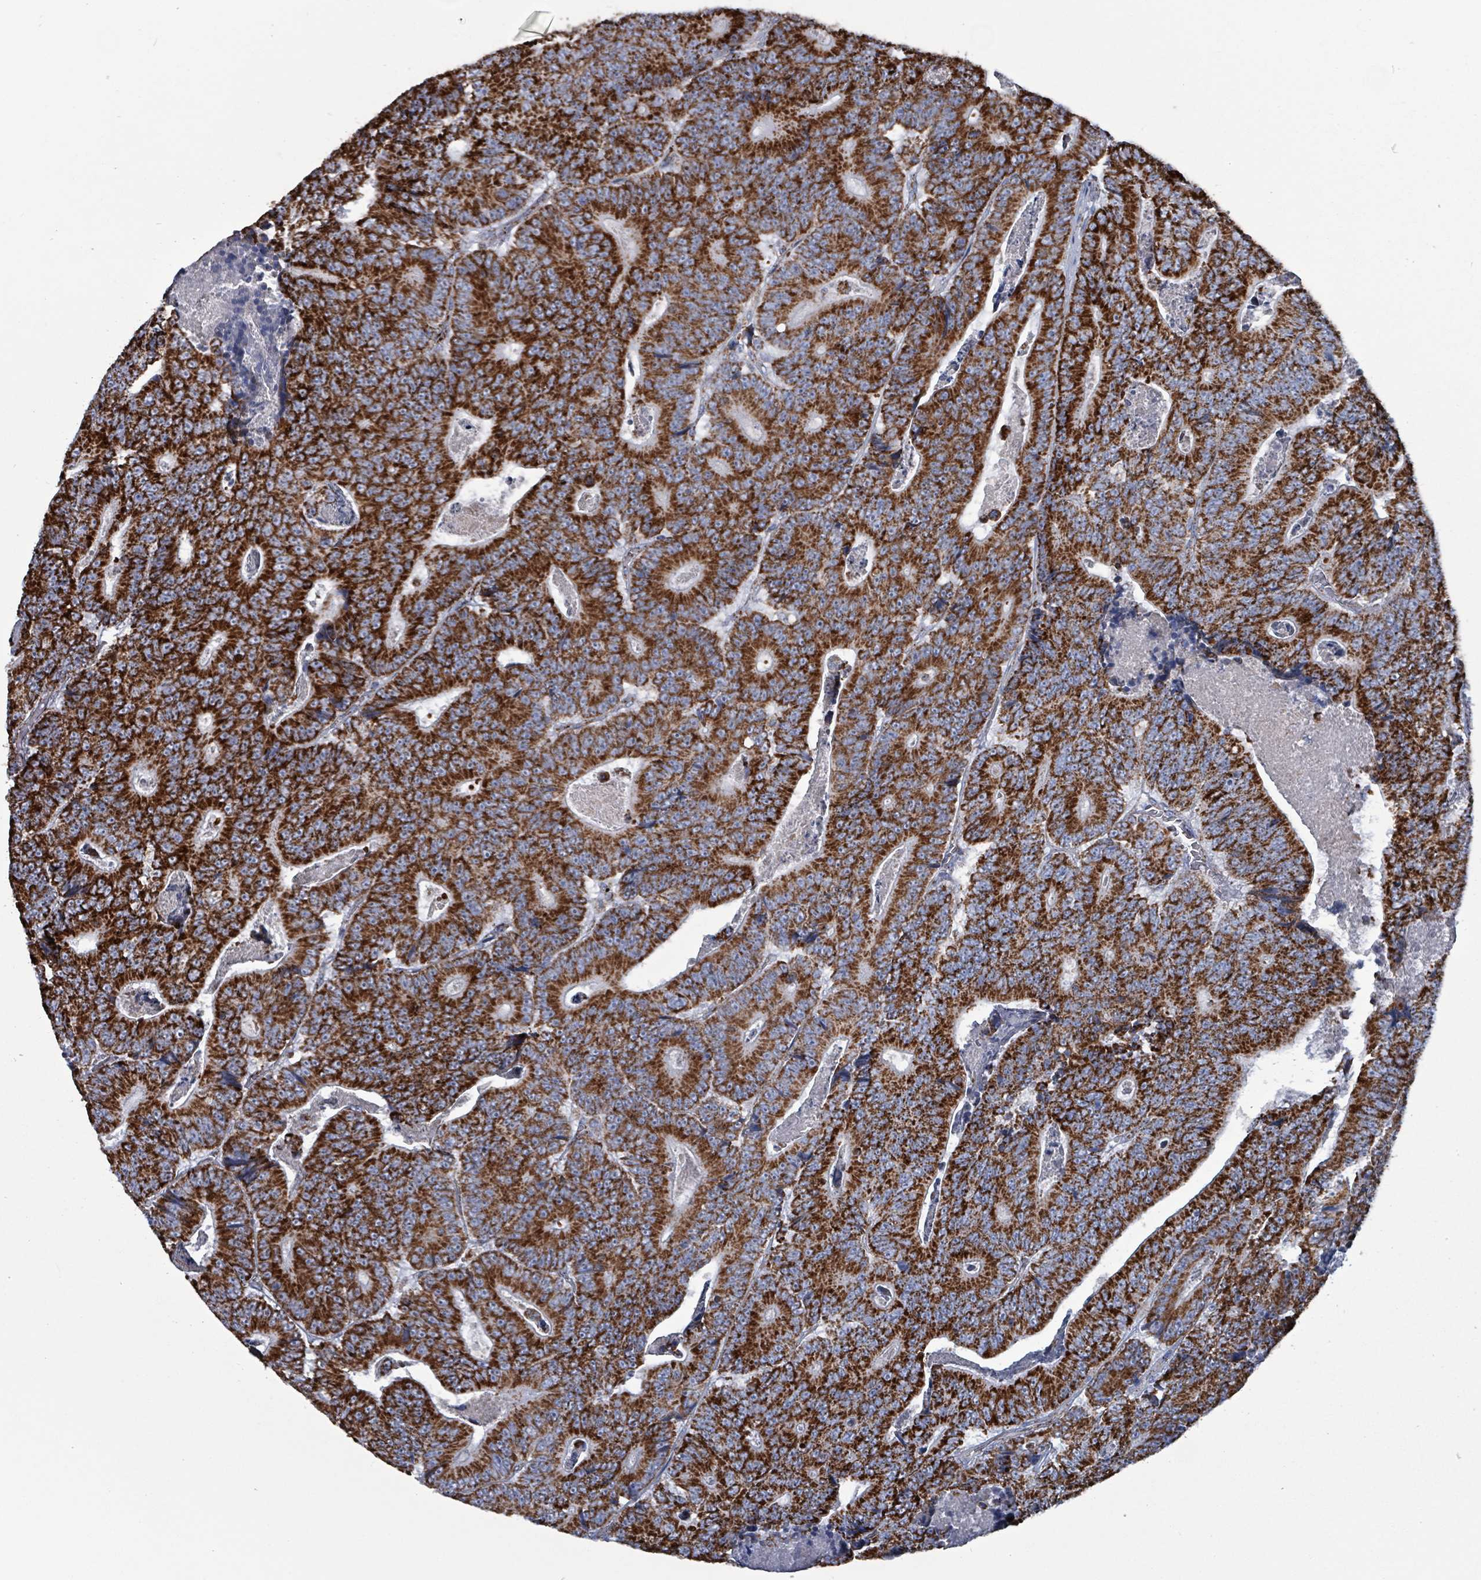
{"staining": {"intensity": "strong", "quantity": ">75%", "location": "cytoplasmic/membranous"}, "tissue": "colorectal cancer", "cell_type": "Tumor cells", "image_type": "cancer", "snomed": [{"axis": "morphology", "description": "Adenocarcinoma, NOS"}, {"axis": "topography", "description": "Colon"}], "caption": "Colorectal adenocarcinoma was stained to show a protein in brown. There is high levels of strong cytoplasmic/membranous staining in about >75% of tumor cells.", "gene": "IDH3B", "patient": {"sex": "male", "age": 83}}